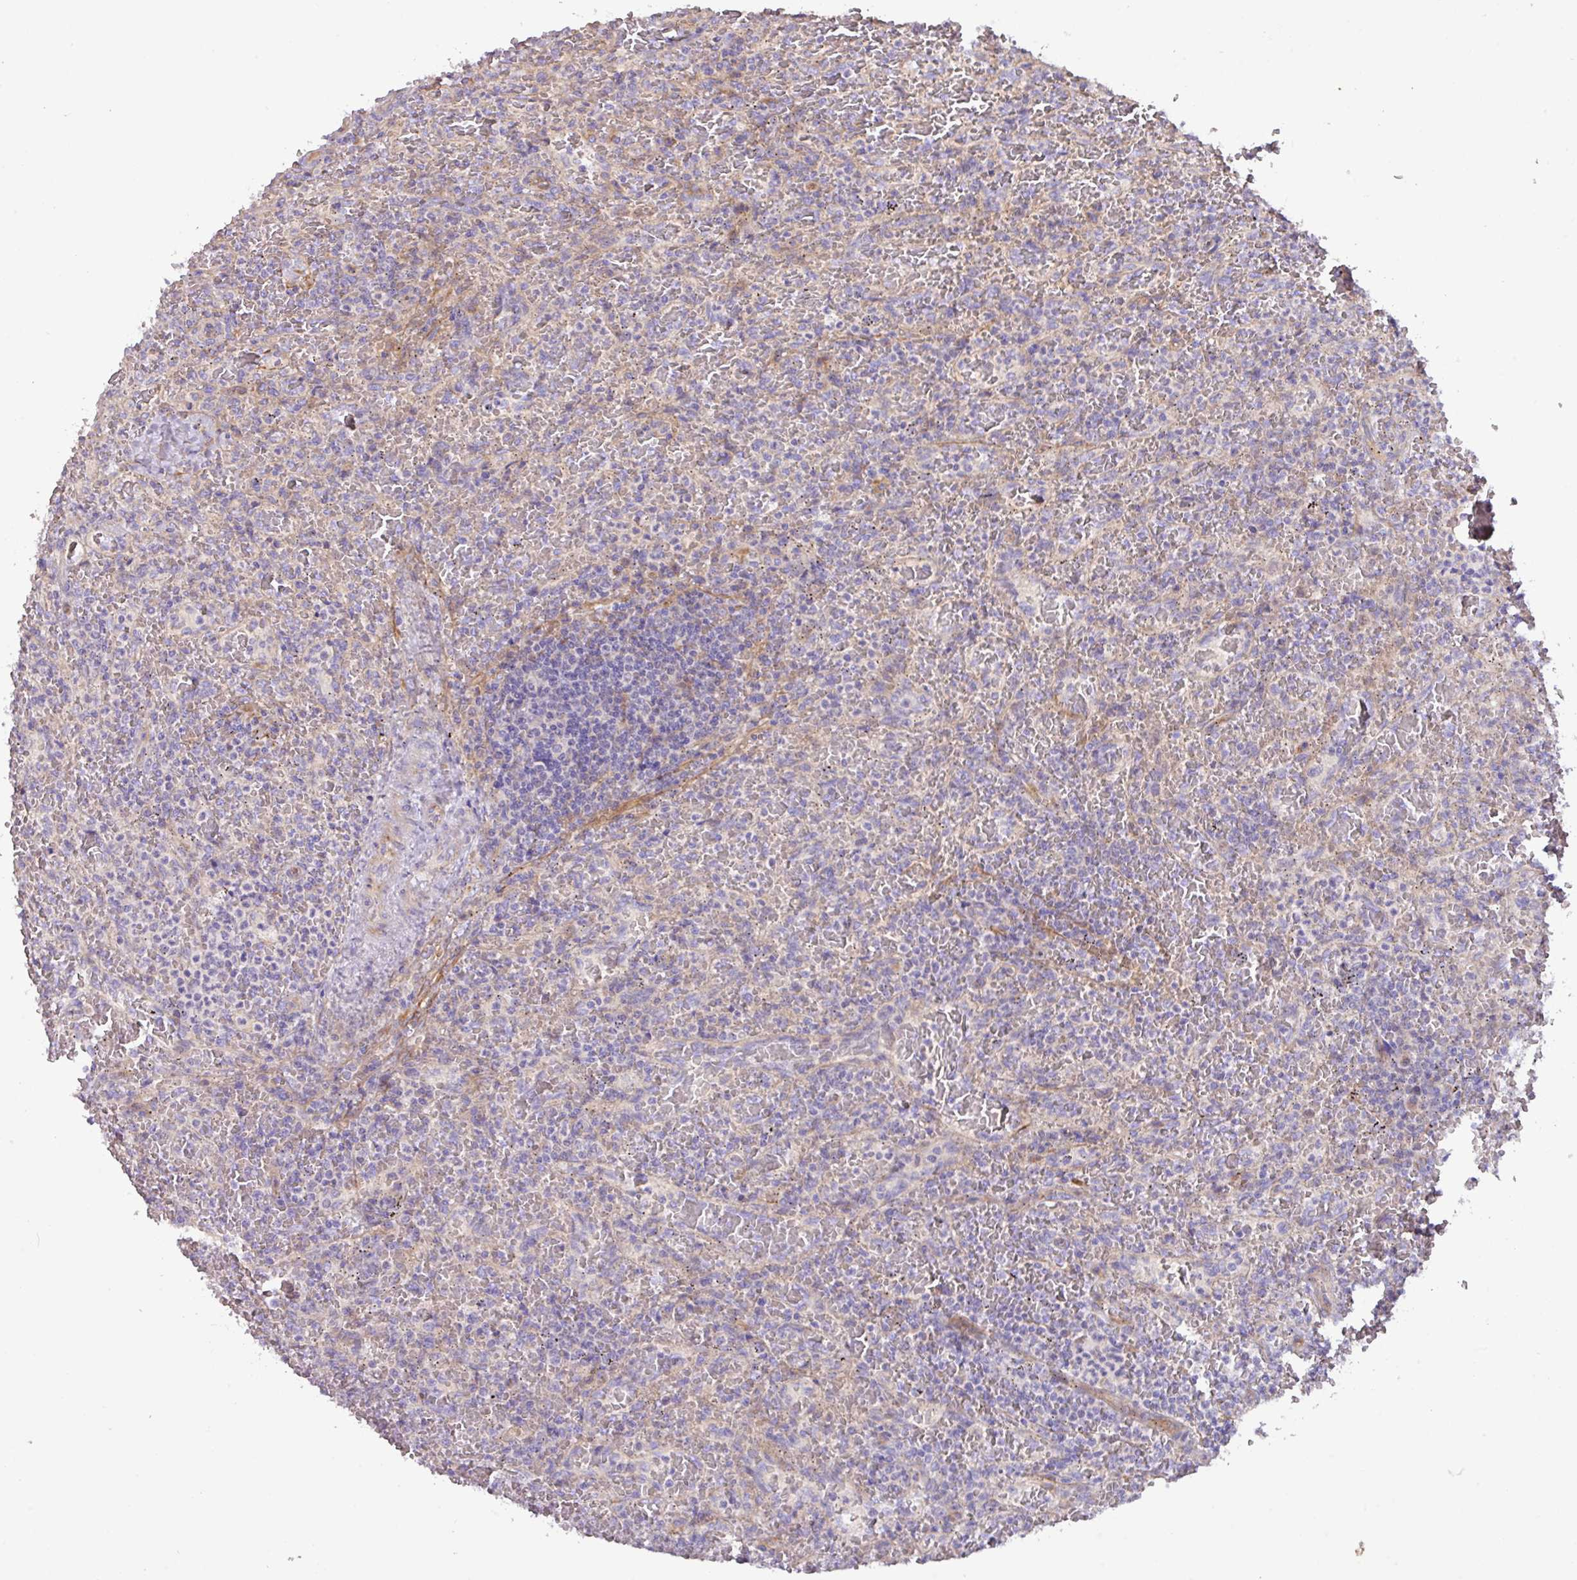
{"staining": {"intensity": "negative", "quantity": "none", "location": "none"}, "tissue": "lymphoma", "cell_type": "Tumor cells", "image_type": "cancer", "snomed": [{"axis": "morphology", "description": "Malignant lymphoma, non-Hodgkin's type, Low grade"}, {"axis": "topography", "description": "Spleen"}], "caption": "An immunohistochemistry photomicrograph of lymphoma is shown. There is no staining in tumor cells of lymphoma.", "gene": "MRRF", "patient": {"sex": "female", "age": 64}}